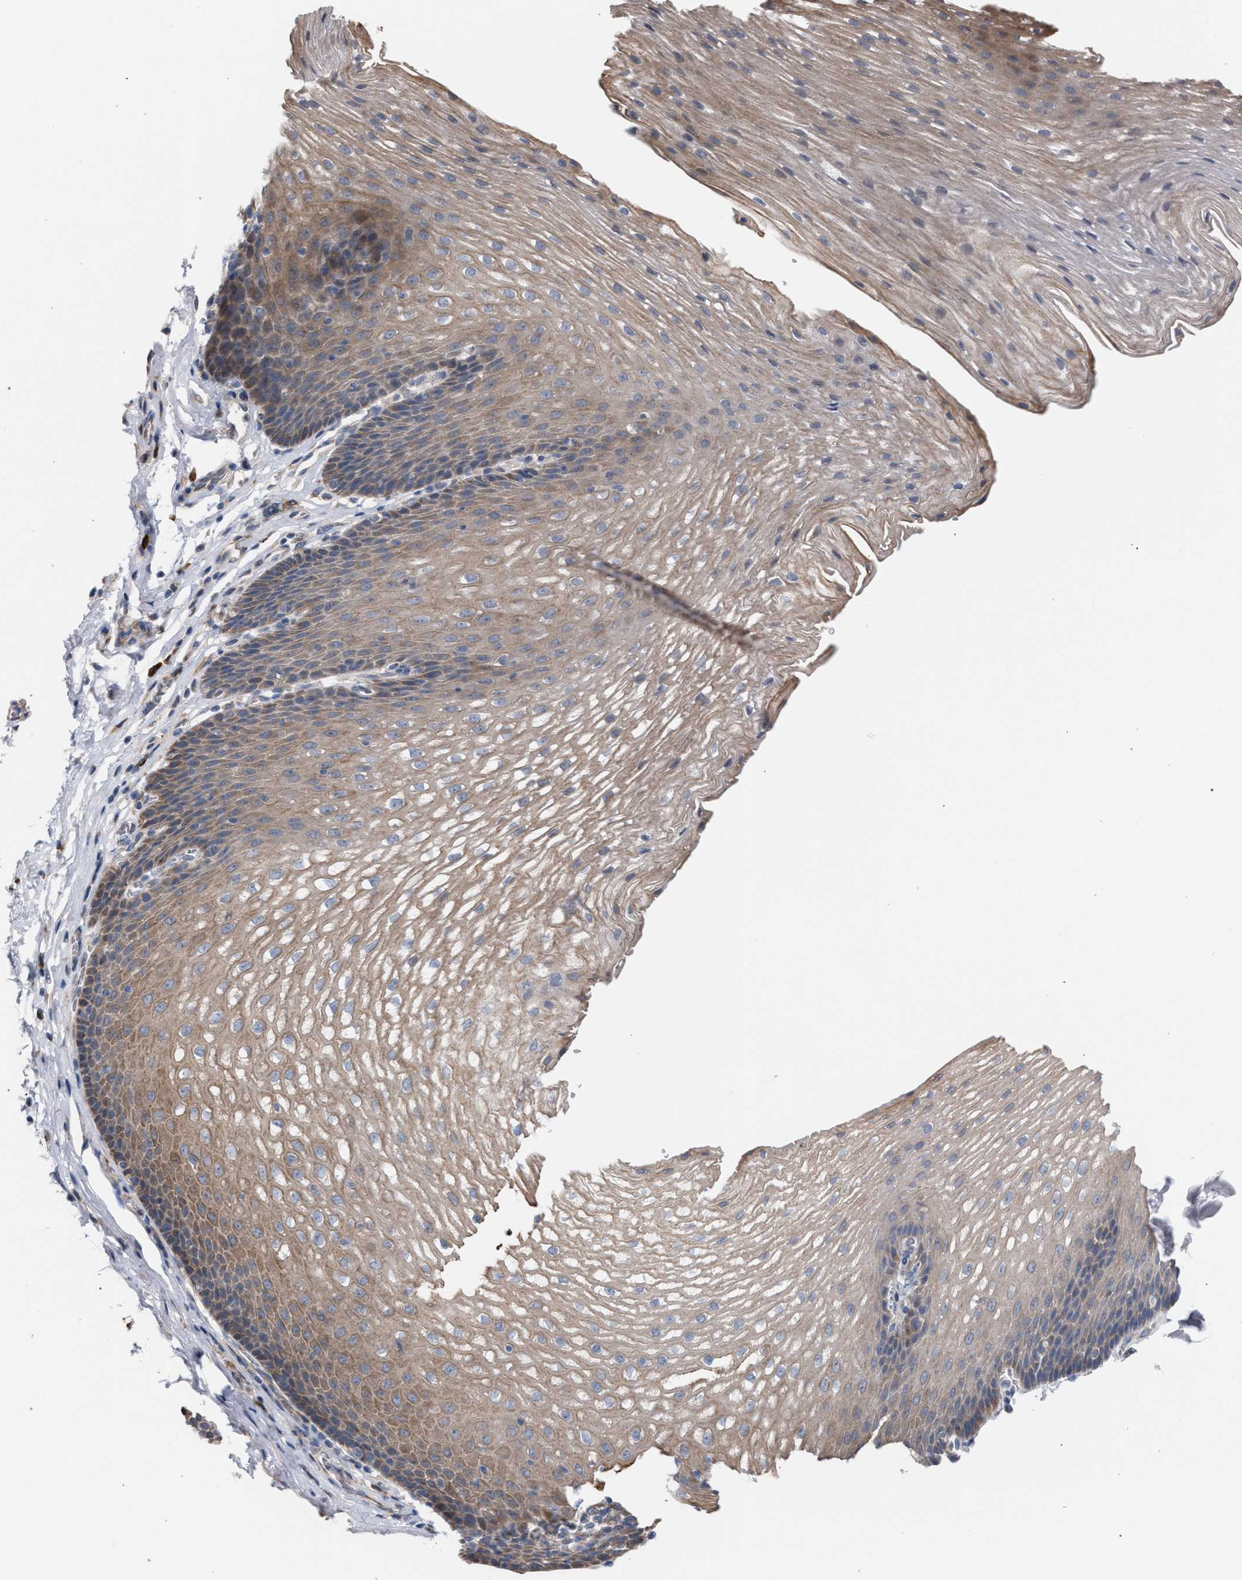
{"staining": {"intensity": "moderate", "quantity": ">75%", "location": "cytoplasmic/membranous"}, "tissue": "esophagus", "cell_type": "Squamous epithelial cells", "image_type": "normal", "snomed": [{"axis": "morphology", "description": "Normal tissue, NOS"}, {"axis": "topography", "description": "Esophagus"}], "caption": "Moderate cytoplasmic/membranous positivity is seen in approximately >75% of squamous epithelial cells in unremarkable esophagus.", "gene": "RNF135", "patient": {"sex": "male", "age": 48}}